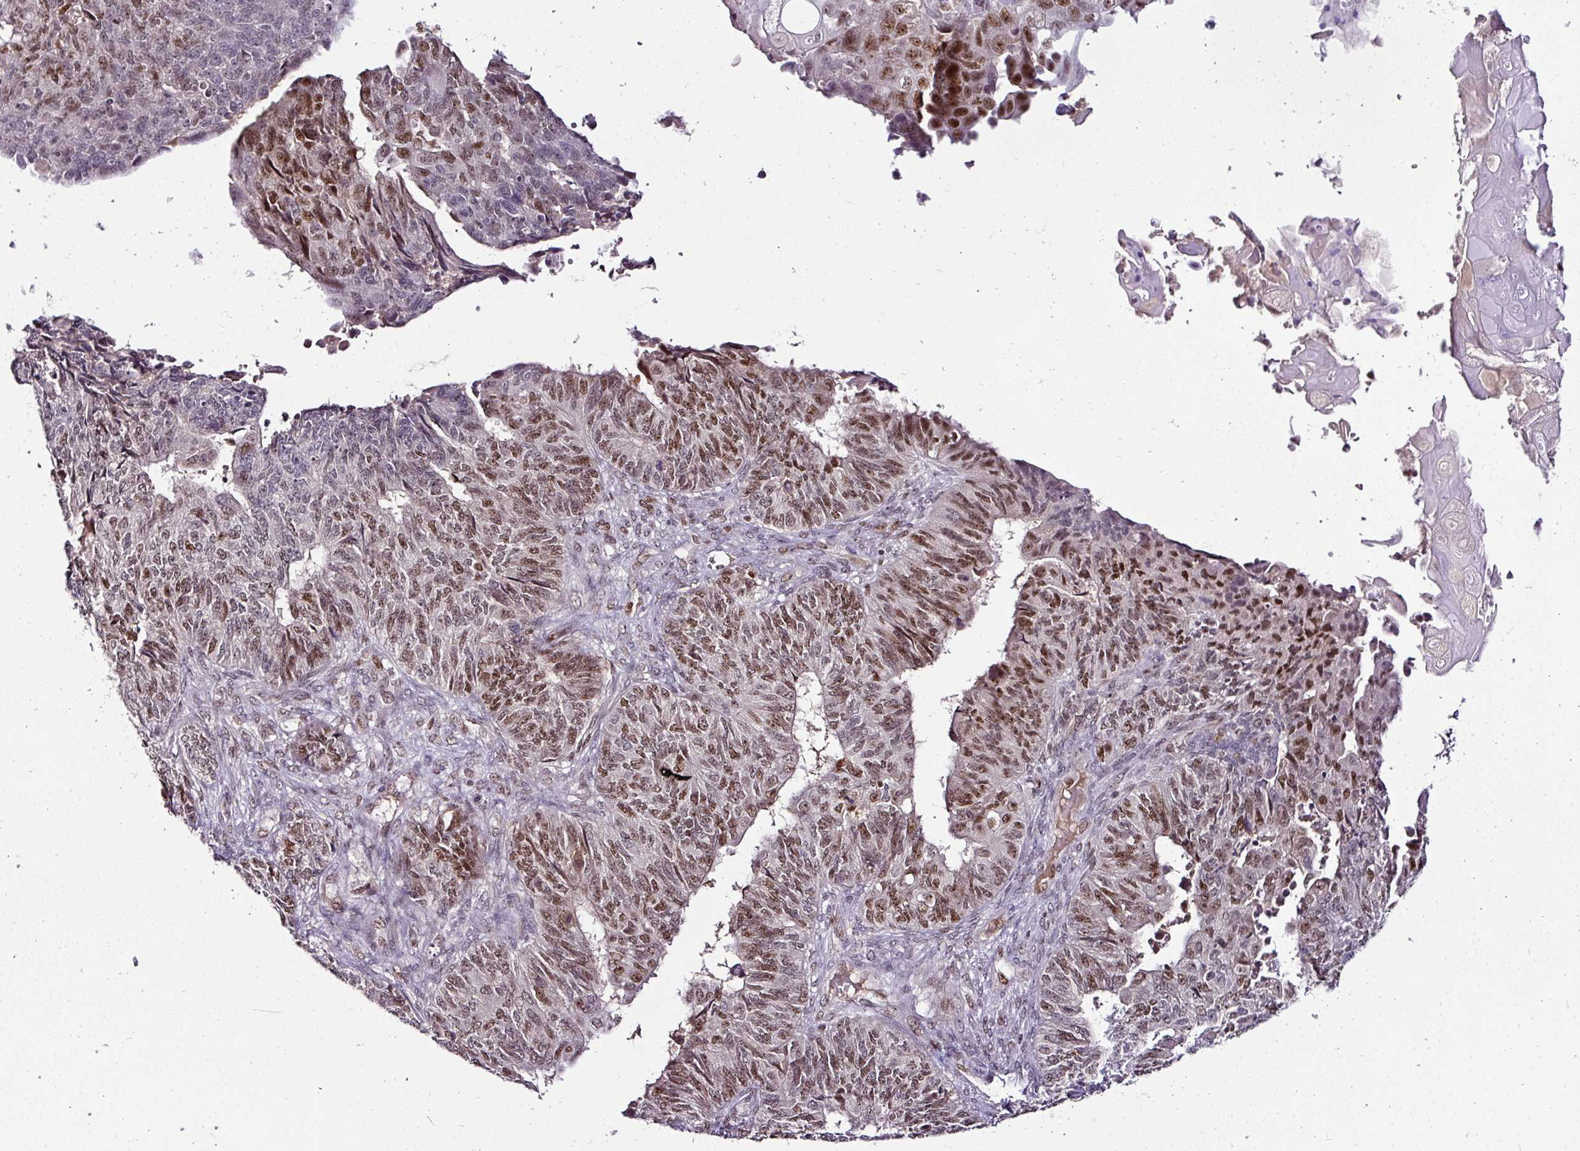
{"staining": {"intensity": "moderate", "quantity": ">75%", "location": "nuclear"}, "tissue": "endometrial cancer", "cell_type": "Tumor cells", "image_type": "cancer", "snomed": [{"axis": "morphology", "description": "Adenocarcinoma, NOS"}, {"axis": "topography", "description": "Endometrium"}], "caption": "About >75% of tumor cells in adenocarcinoma (endometrial) exhibit moderate nuclear protein expression as visualized by brown immunohistochemical staining.", "gene": "KLF16", "patient": {"sex": "female", "age": 32}}